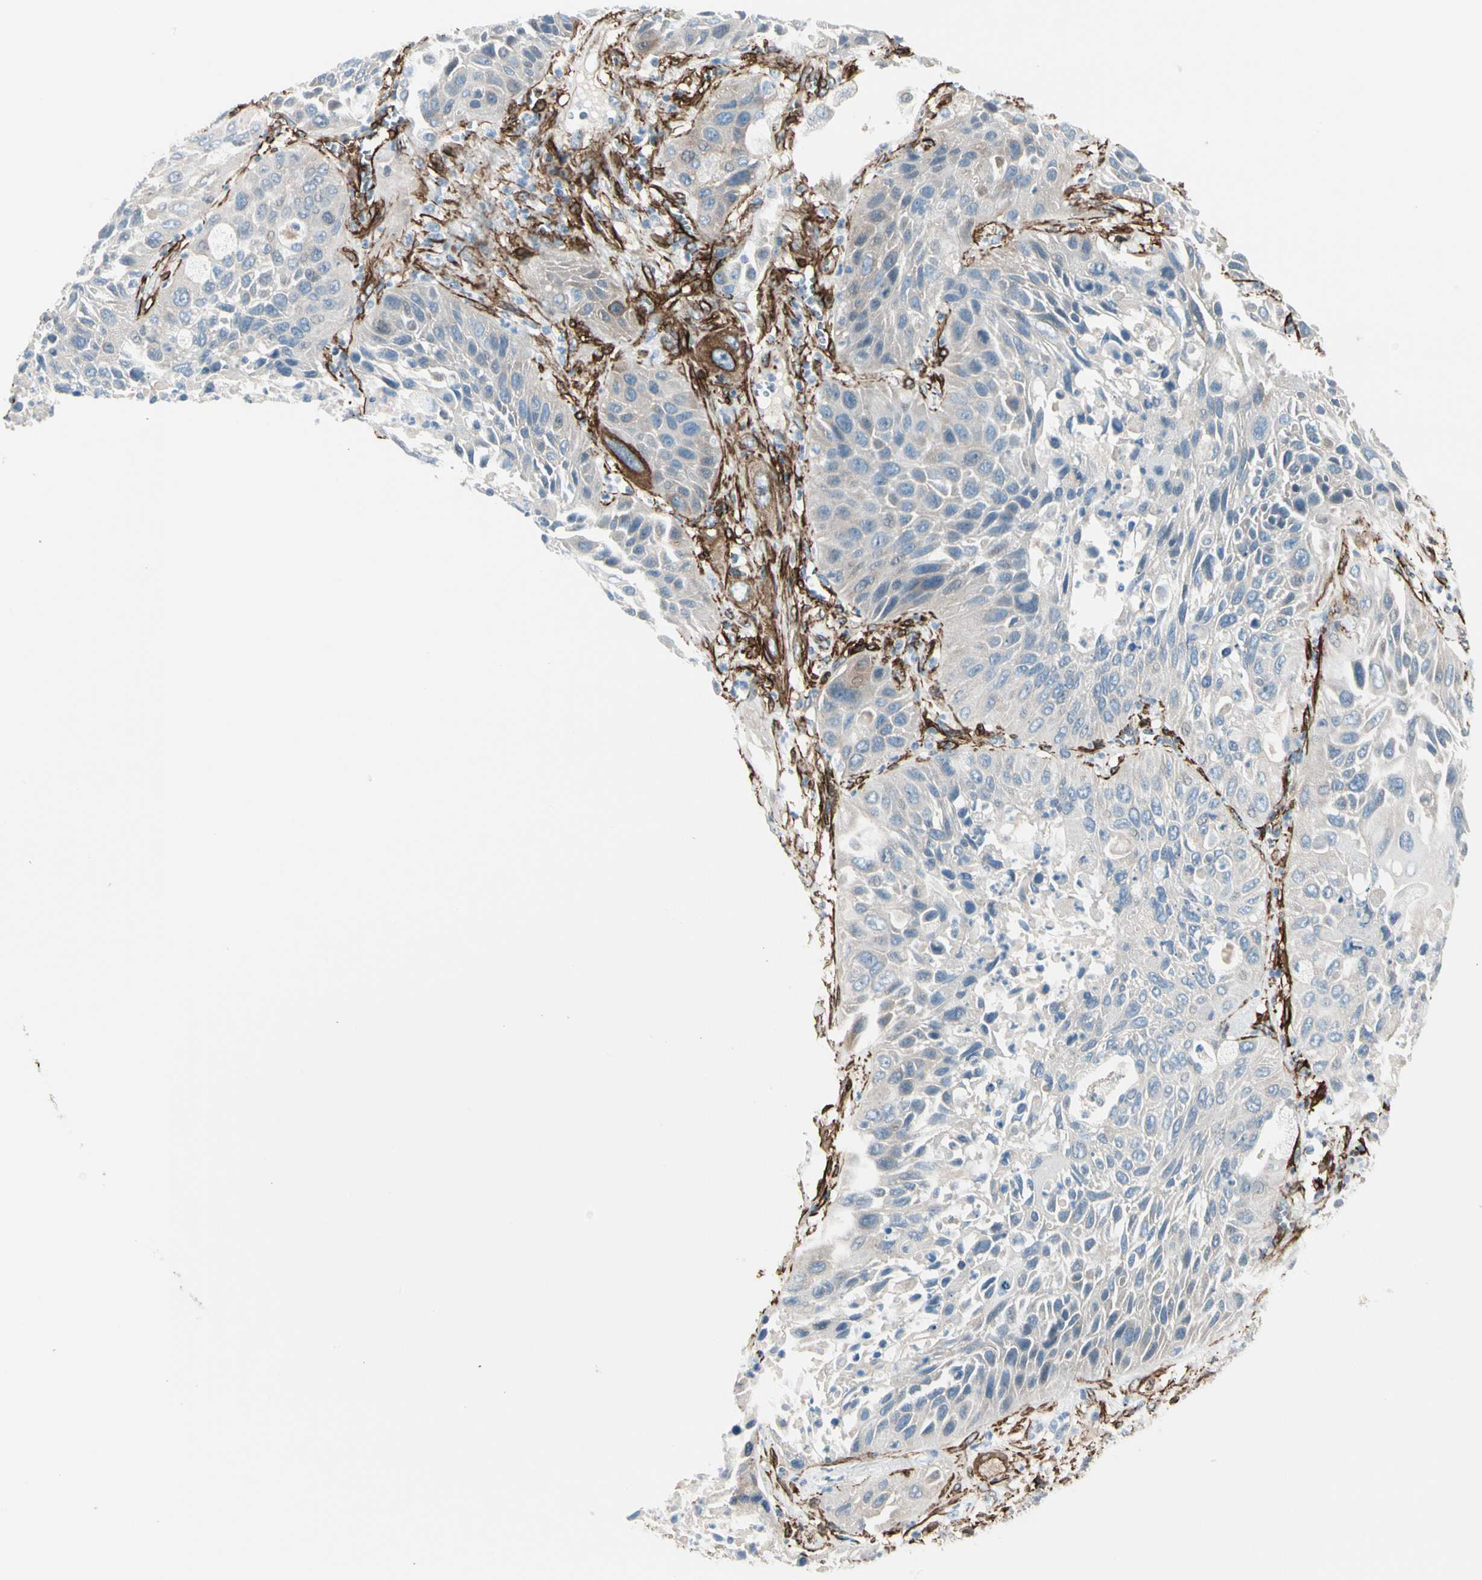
{"staining": {"intensity": "weak", "quantity": "<25%", "location": "cytoplasmic/membranous"}, "tissue": "lung cancer", "cell_type": "Tumor cells", "image_type": "cancer", "snomed": [{"axis": "morphology", "description": "Squamous cell carcinoma, NOS"}, {"axis": "topography", "description": "Lung"}], "caption": "DAB immunohistochemical staining of human lung squamous cell carcinoma shows no significant expression in tumor cells.", "gene": "CALD1", "patient": {"sex": "female", "age": 76}}